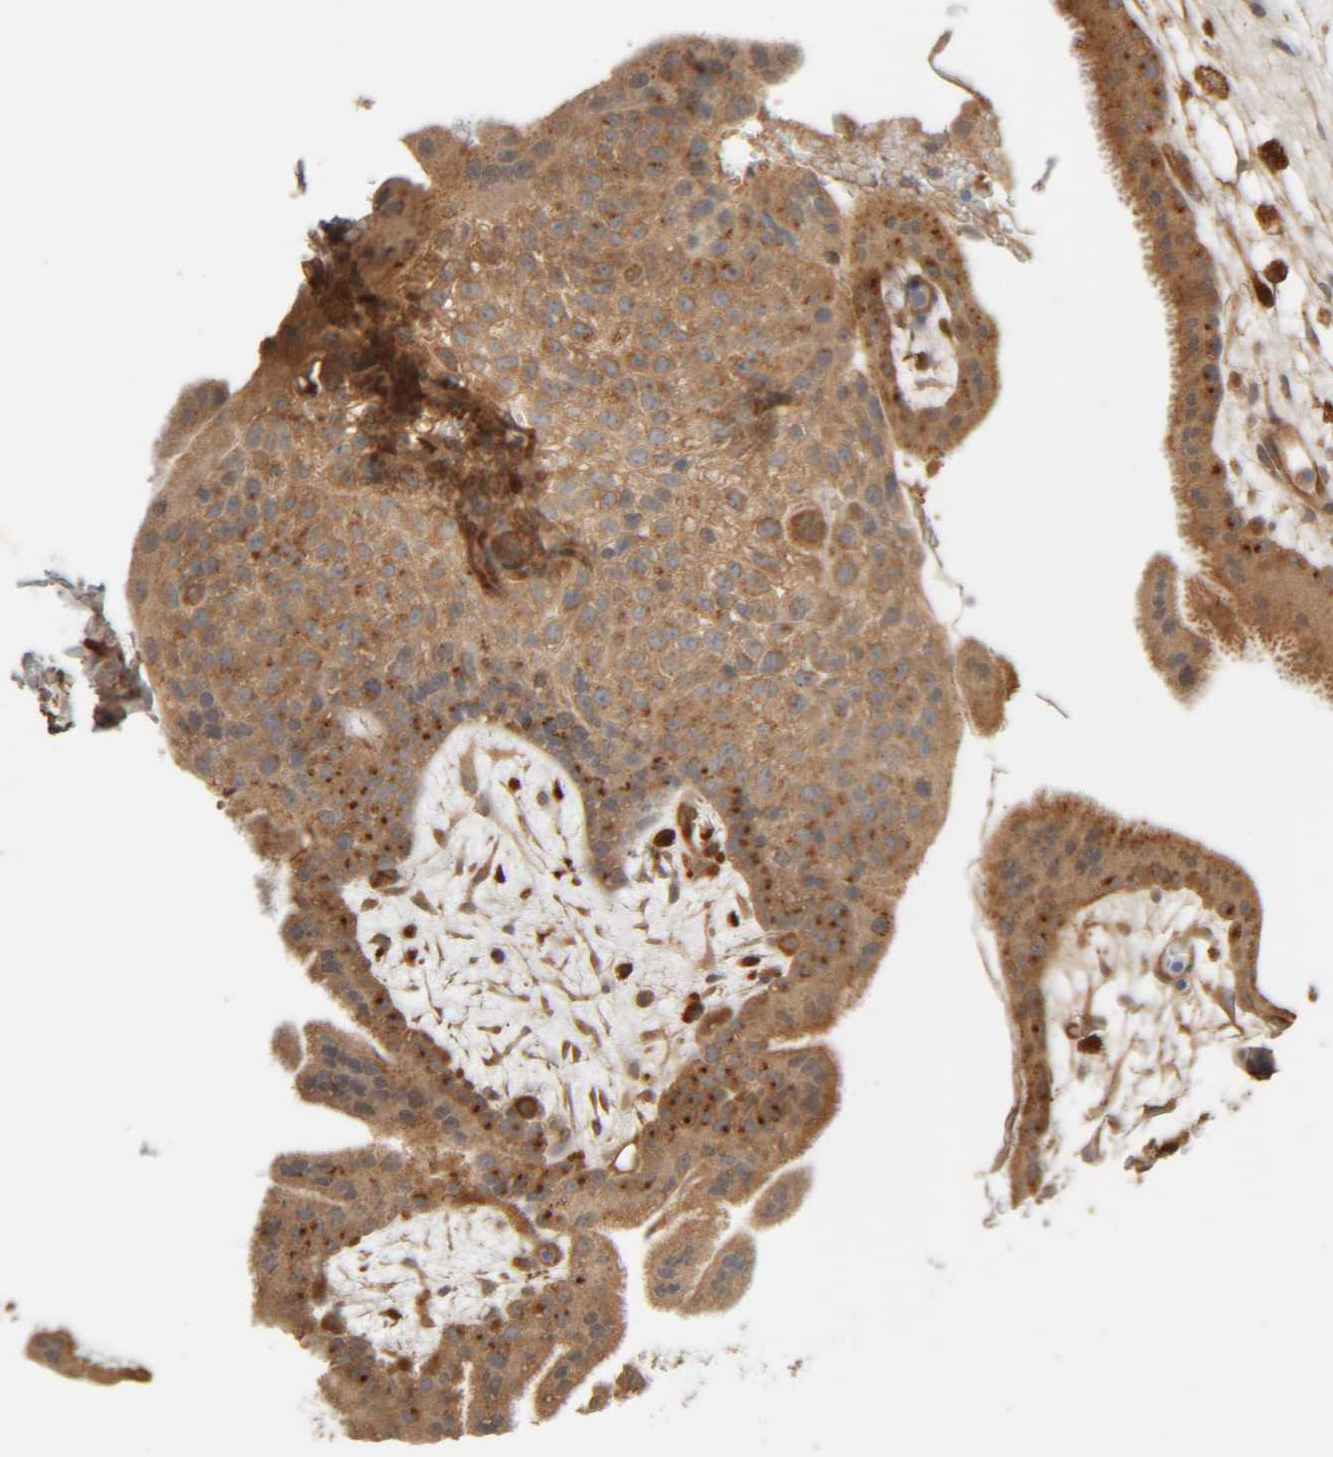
{"staining": {"intensity": "moderate", "quantity": ">75%", "location": "cytoplasmic/membranous"}, "tissue": "placenta", "cell_type": "Decidual cells", "image_type": "normal", "snomed": [{"axis": "morphology", "description": "Normal tissue, NOS"}, {"axis": "topography", "description": "Placenta"}], "caption": "Approximately >75% of decidual cells in normal placenta show moderate cytoplasmic/membranous protein staining as visualized by brown immunohistochemical staining.", "gene": "TMEM192", "patient": {"sex": "female", "age": 35}}